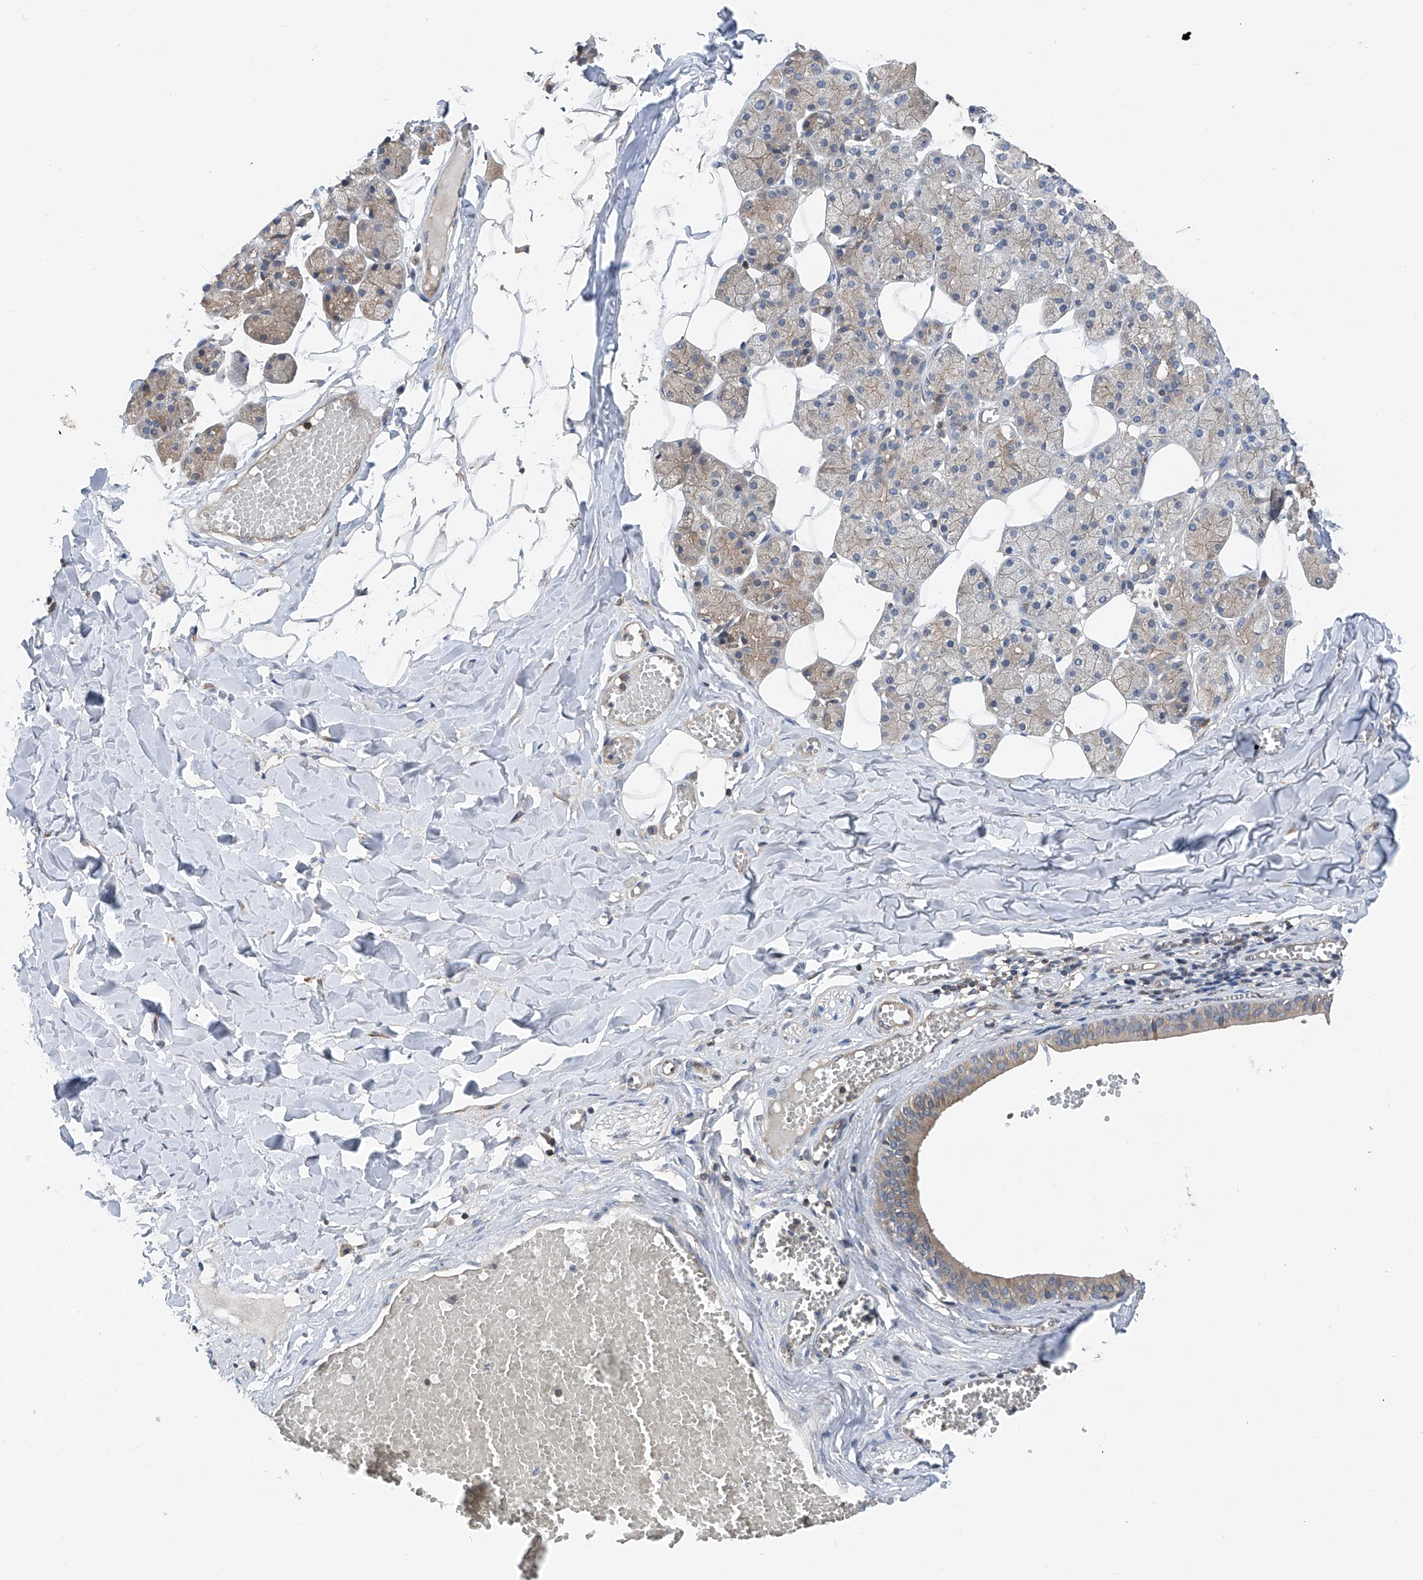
{"staining": {"intensity": "moderate", "quantity": "25%-75%", "location": "cytoplasmic/membranous"}, "tissue": "salivary gland", "cell_type": "Glandular cells", "image_type": "normal", "snomed": [{"axis": "morphology", "description": "Normal tissue, NOS"}, {"axis": "topography", "description": "Salivary gland"}], "caption": "Approximately 25%-75% of glandular cells in unremarkable human salivary gland display moderate cytoplasmic/membranous protein staining as visualized by brown immunohistochemical staining.", "gene": "TRIM38", "patient": {"sex": "female", "age": 33}}